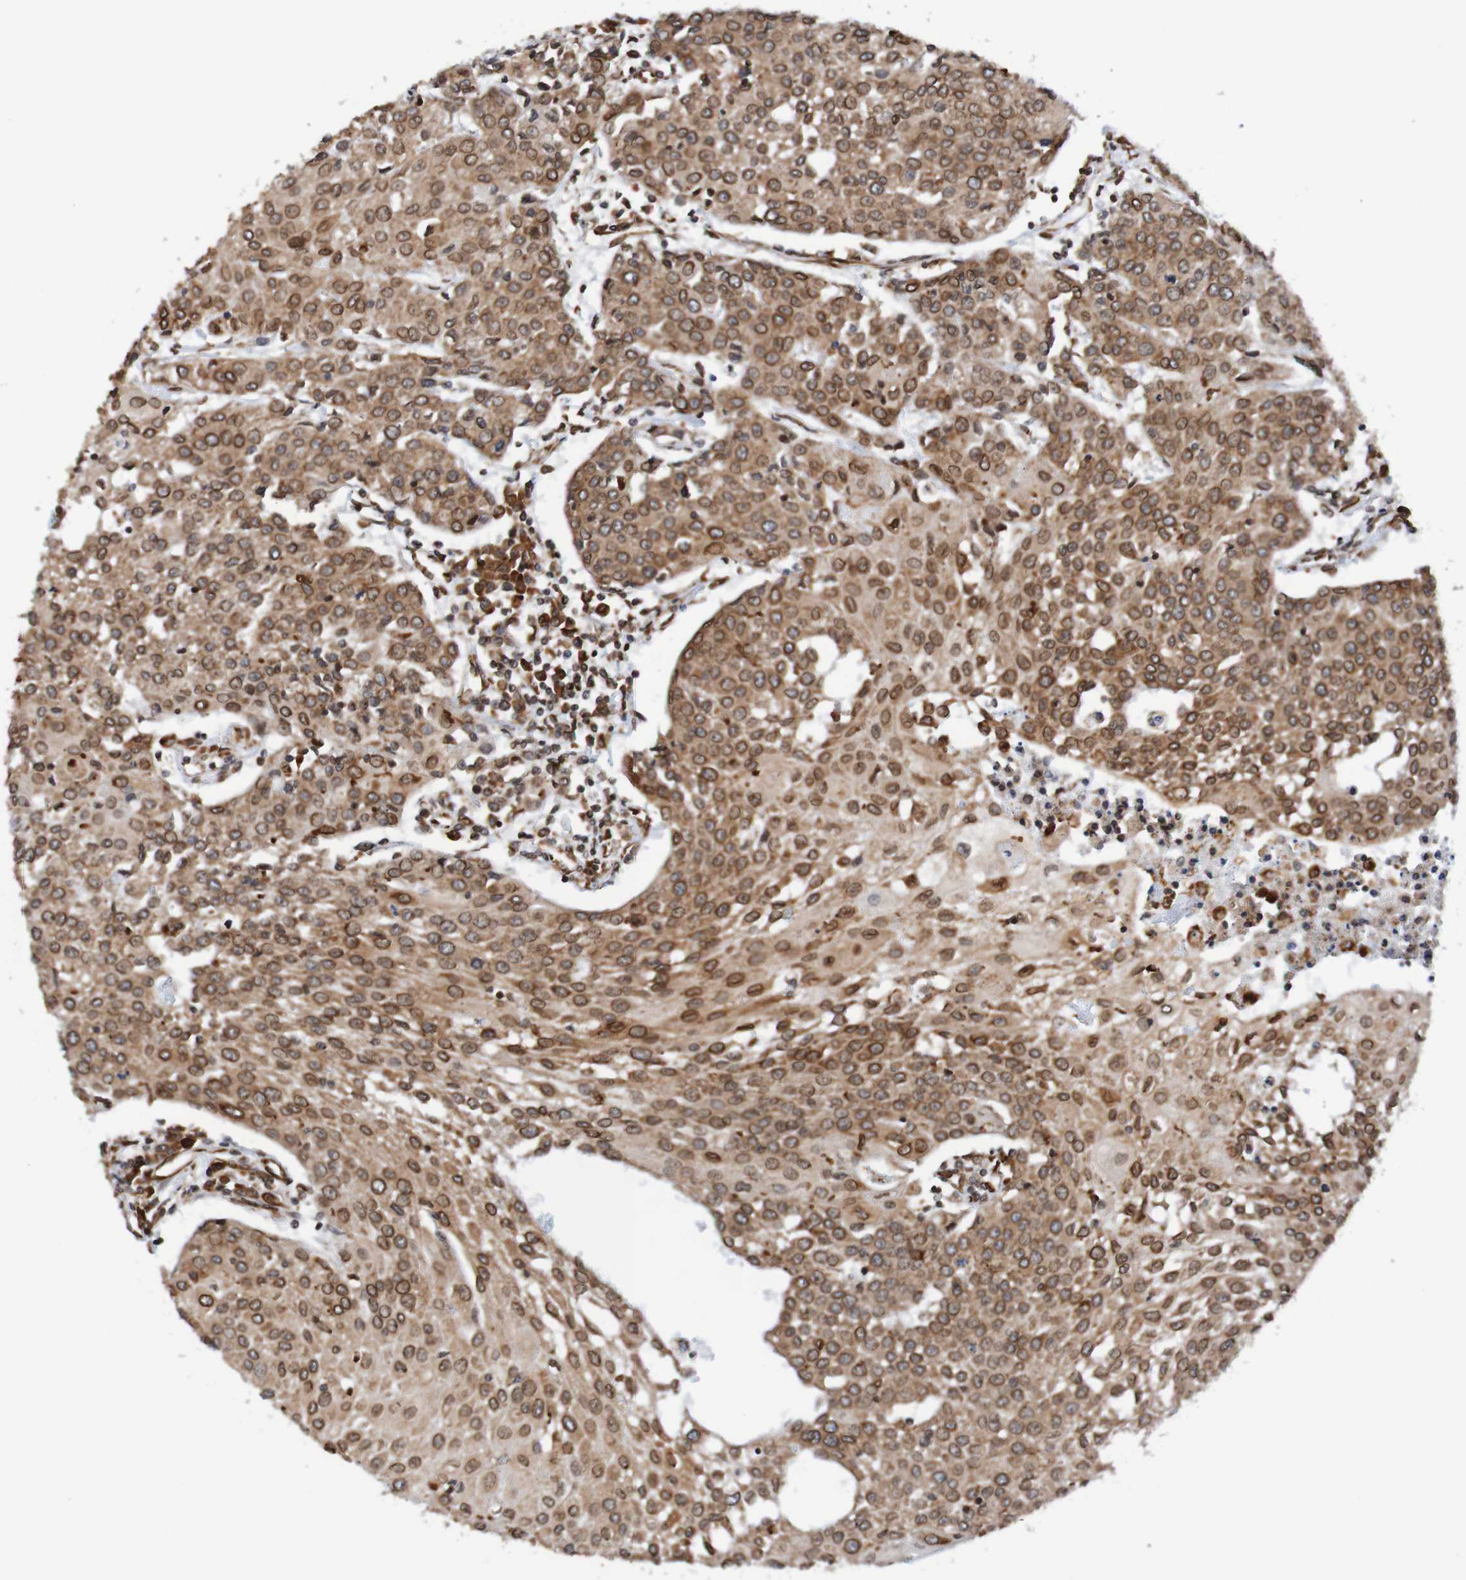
{"staining": {"intensity": "strong", "quantity": ">75%", "location": "cytoplasmic/membranous,nuclear"}, "tissue": "urothelial cancer", "cell_type": "Tumor cells", "image_type": "cancer", "snomed": [{"axis": "morphology", "description": "Urothelial carcinoma, High grade"}, {"axis": "topography", "description": "Urinary bladder"}], "caption": "A brown stain shows strong cytoplasmic/membranous and nuclear positivity of a protein in human urothelial cancer tumor cells. (DAB IHC, brown staining for protein, blue staining for nuclei).", "gene": "TMEM109", "patient": {"sex": "female", "age": 85}}